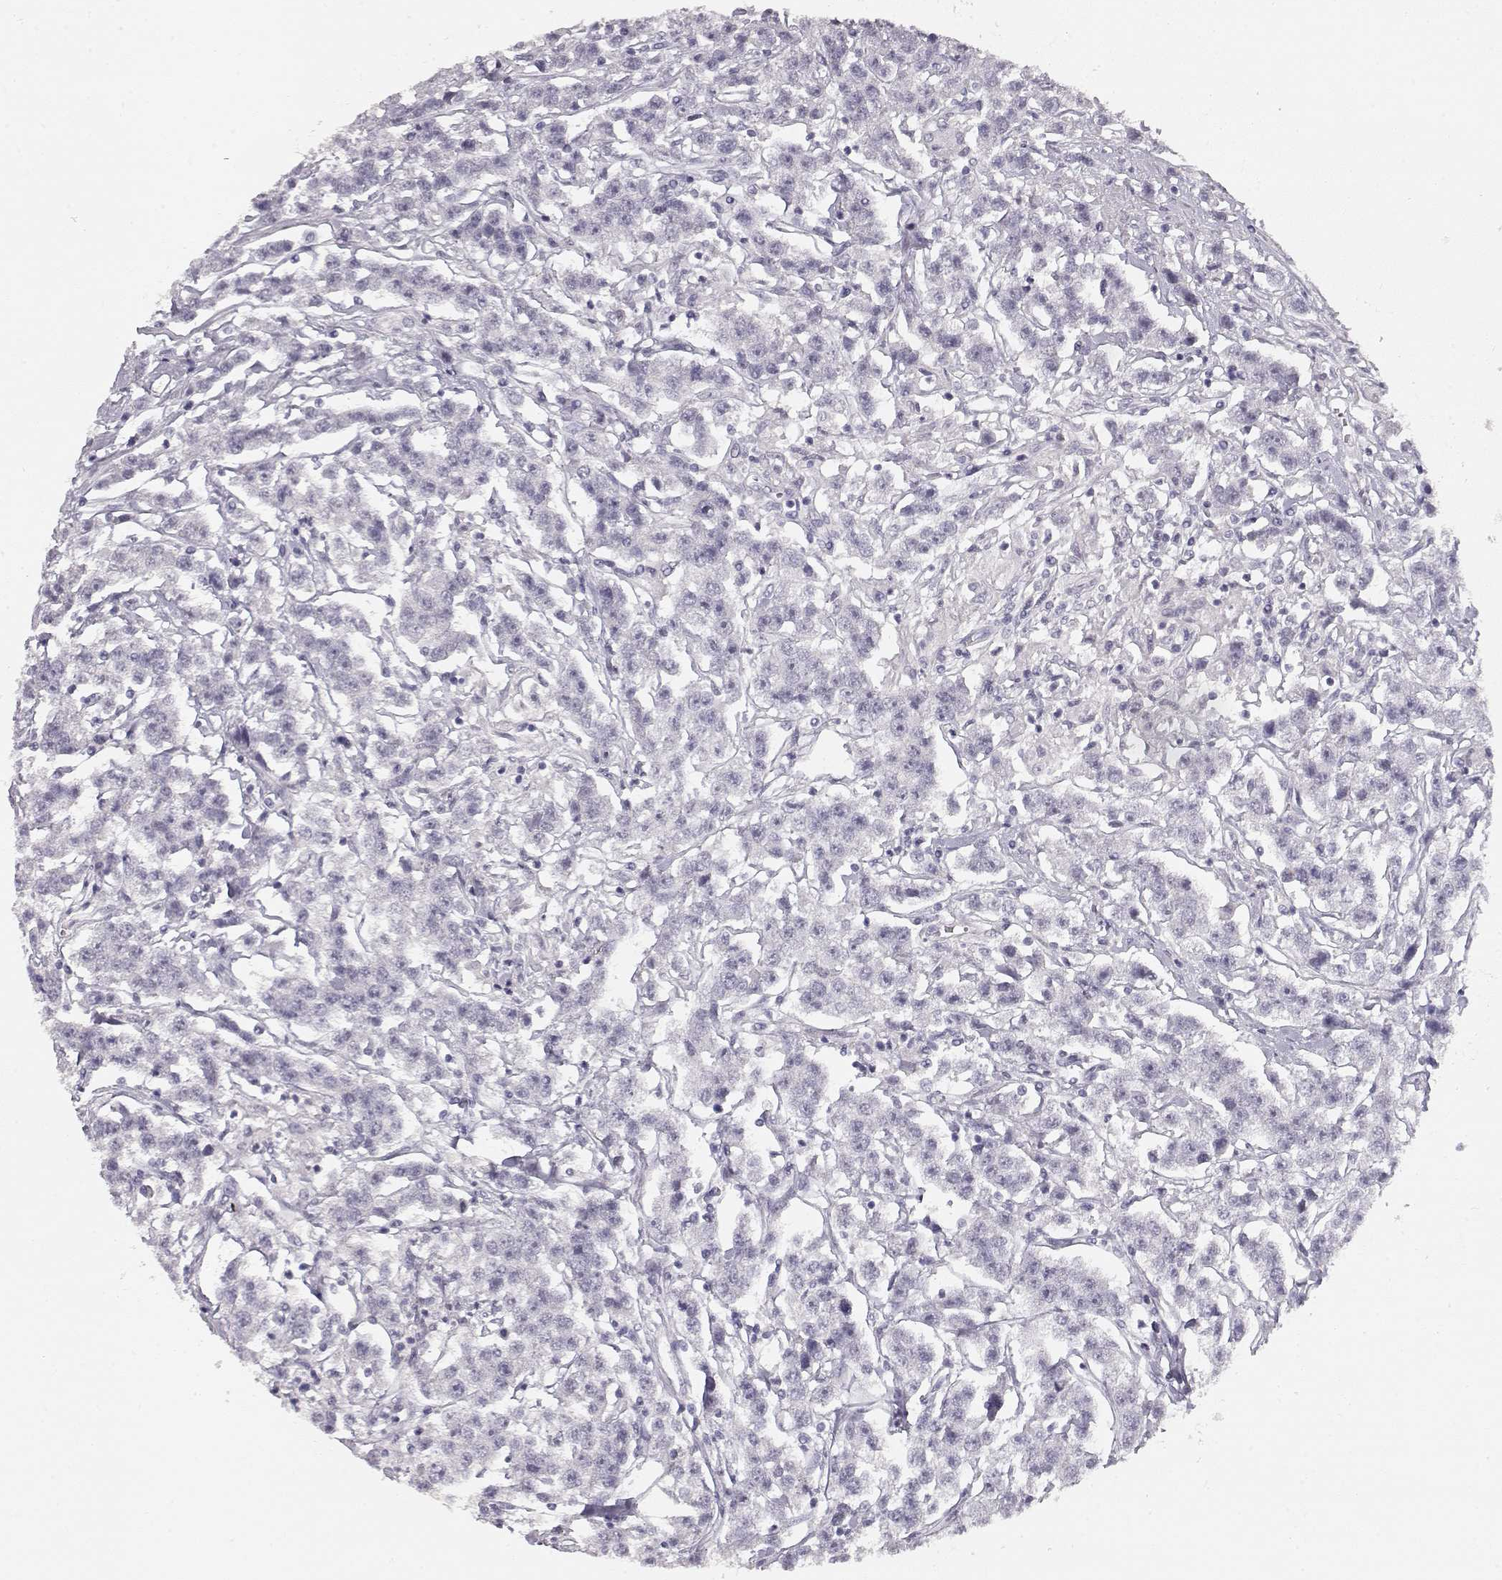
{"staining": {"intensity": "negative", "quantity": "none", "location": "none"}, "tissue": "testis cancer", "cell_type": "Tumor cells", "image_type": "cancer", "snomed": [{"axis": "morphology", "description": "Seminoma, NOS"}, {"axis": "topography", "description": "Testis"}], "caption": "Testis cancer stained for a protein using IHC exhibits no staining tumor cells.", "gene": "TPH2", "patient": {"sex": "male", "age": 59}}